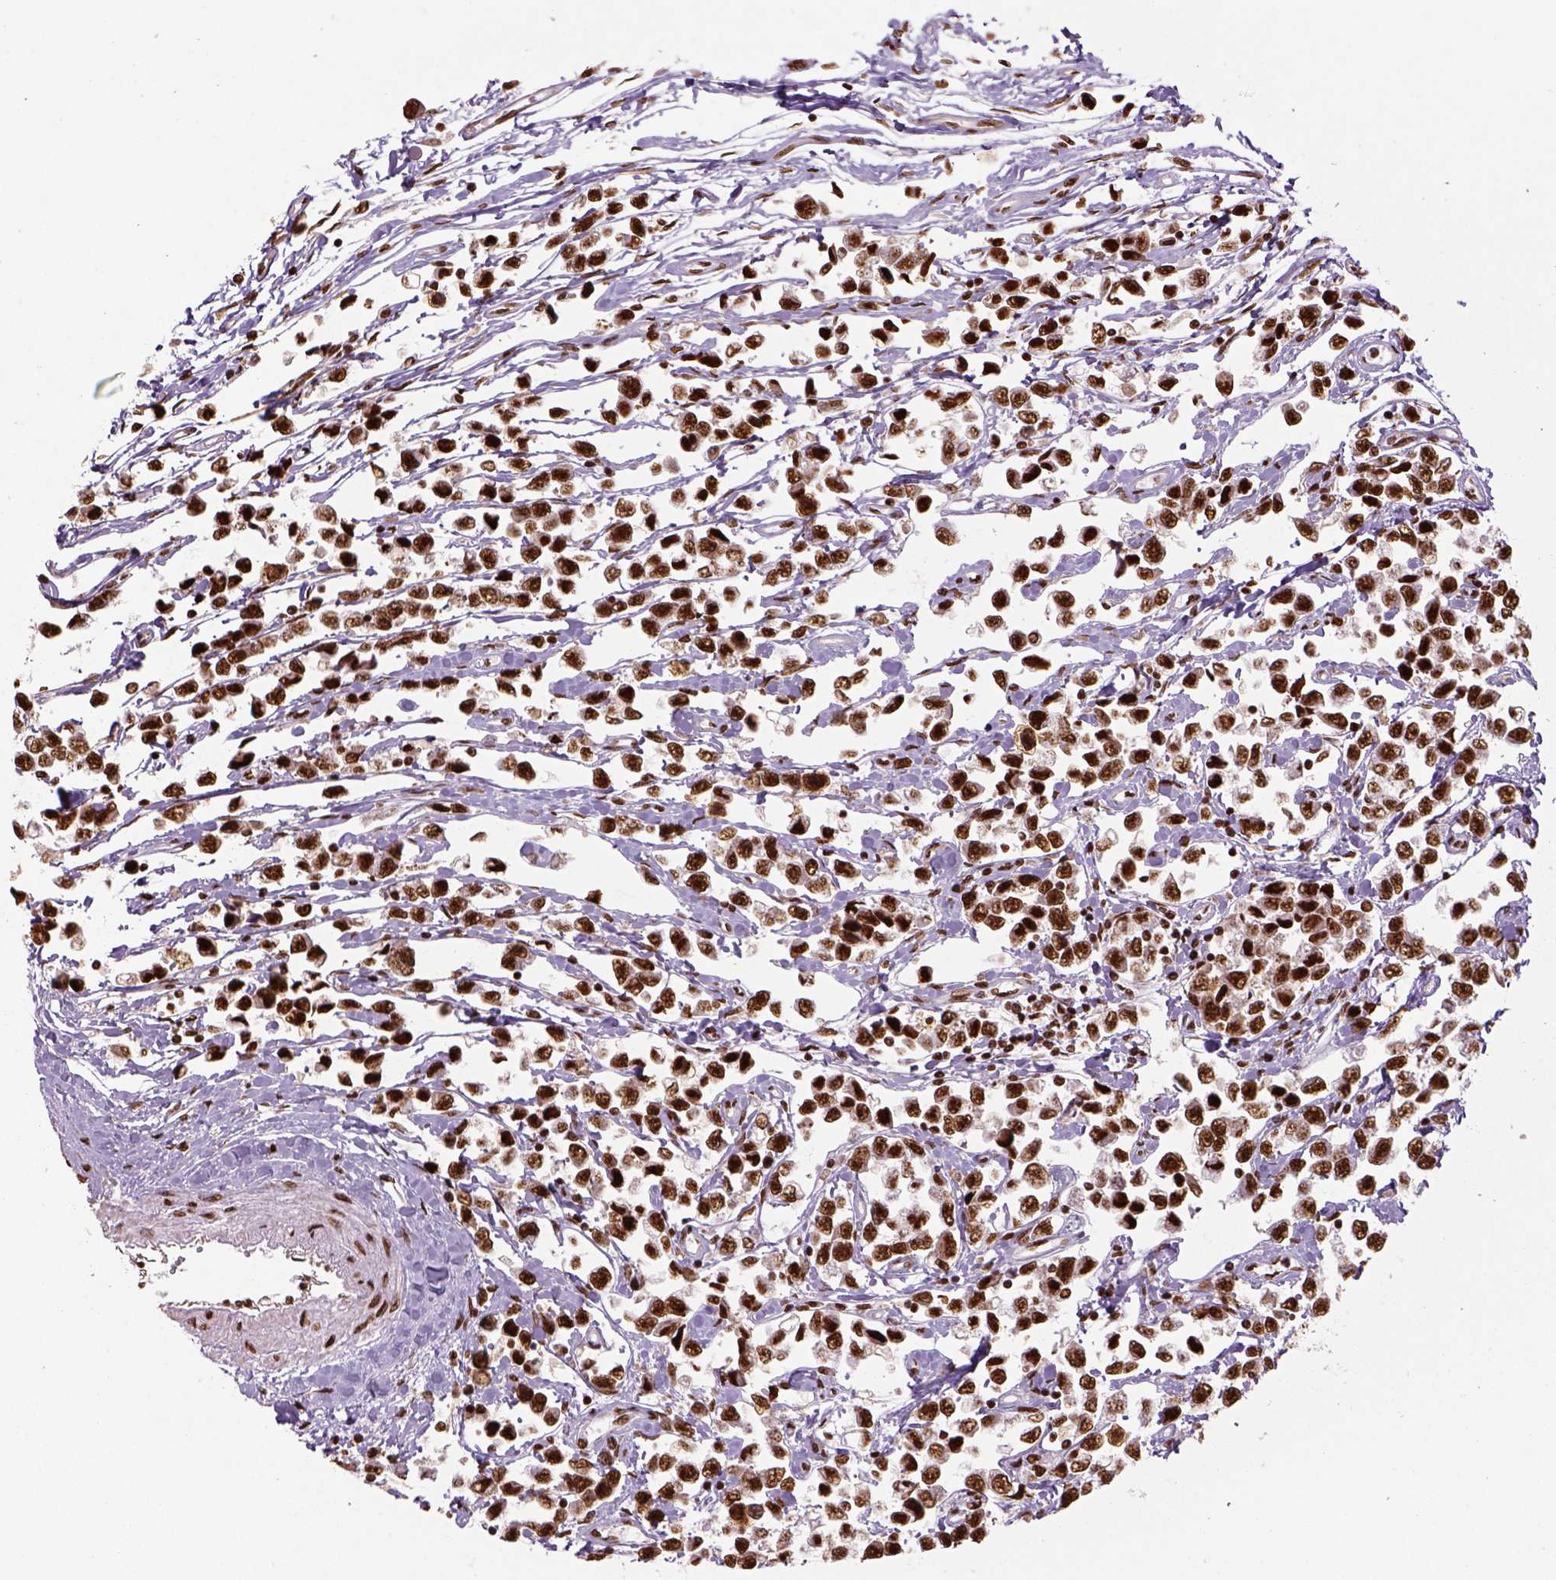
{"staining": {"intensity": "strong", "quantity": ">75%", "location": "nuclear"}, "tissue": "testis cancer", "cell_type": "Tumor cells", "image_type": "cancer", "snomed": [{"axis": "morphology", "description": "Seminoma, NOS"}, {"axis": "topography", "description": "Testis"}], "caption": "Brown immunohistochemical staining in human testis seminoma displays strong nuclear expression in about >75% of tumor cells.", "gene": "CCAR1", "patient": {"sex": "male", "age": 34}}